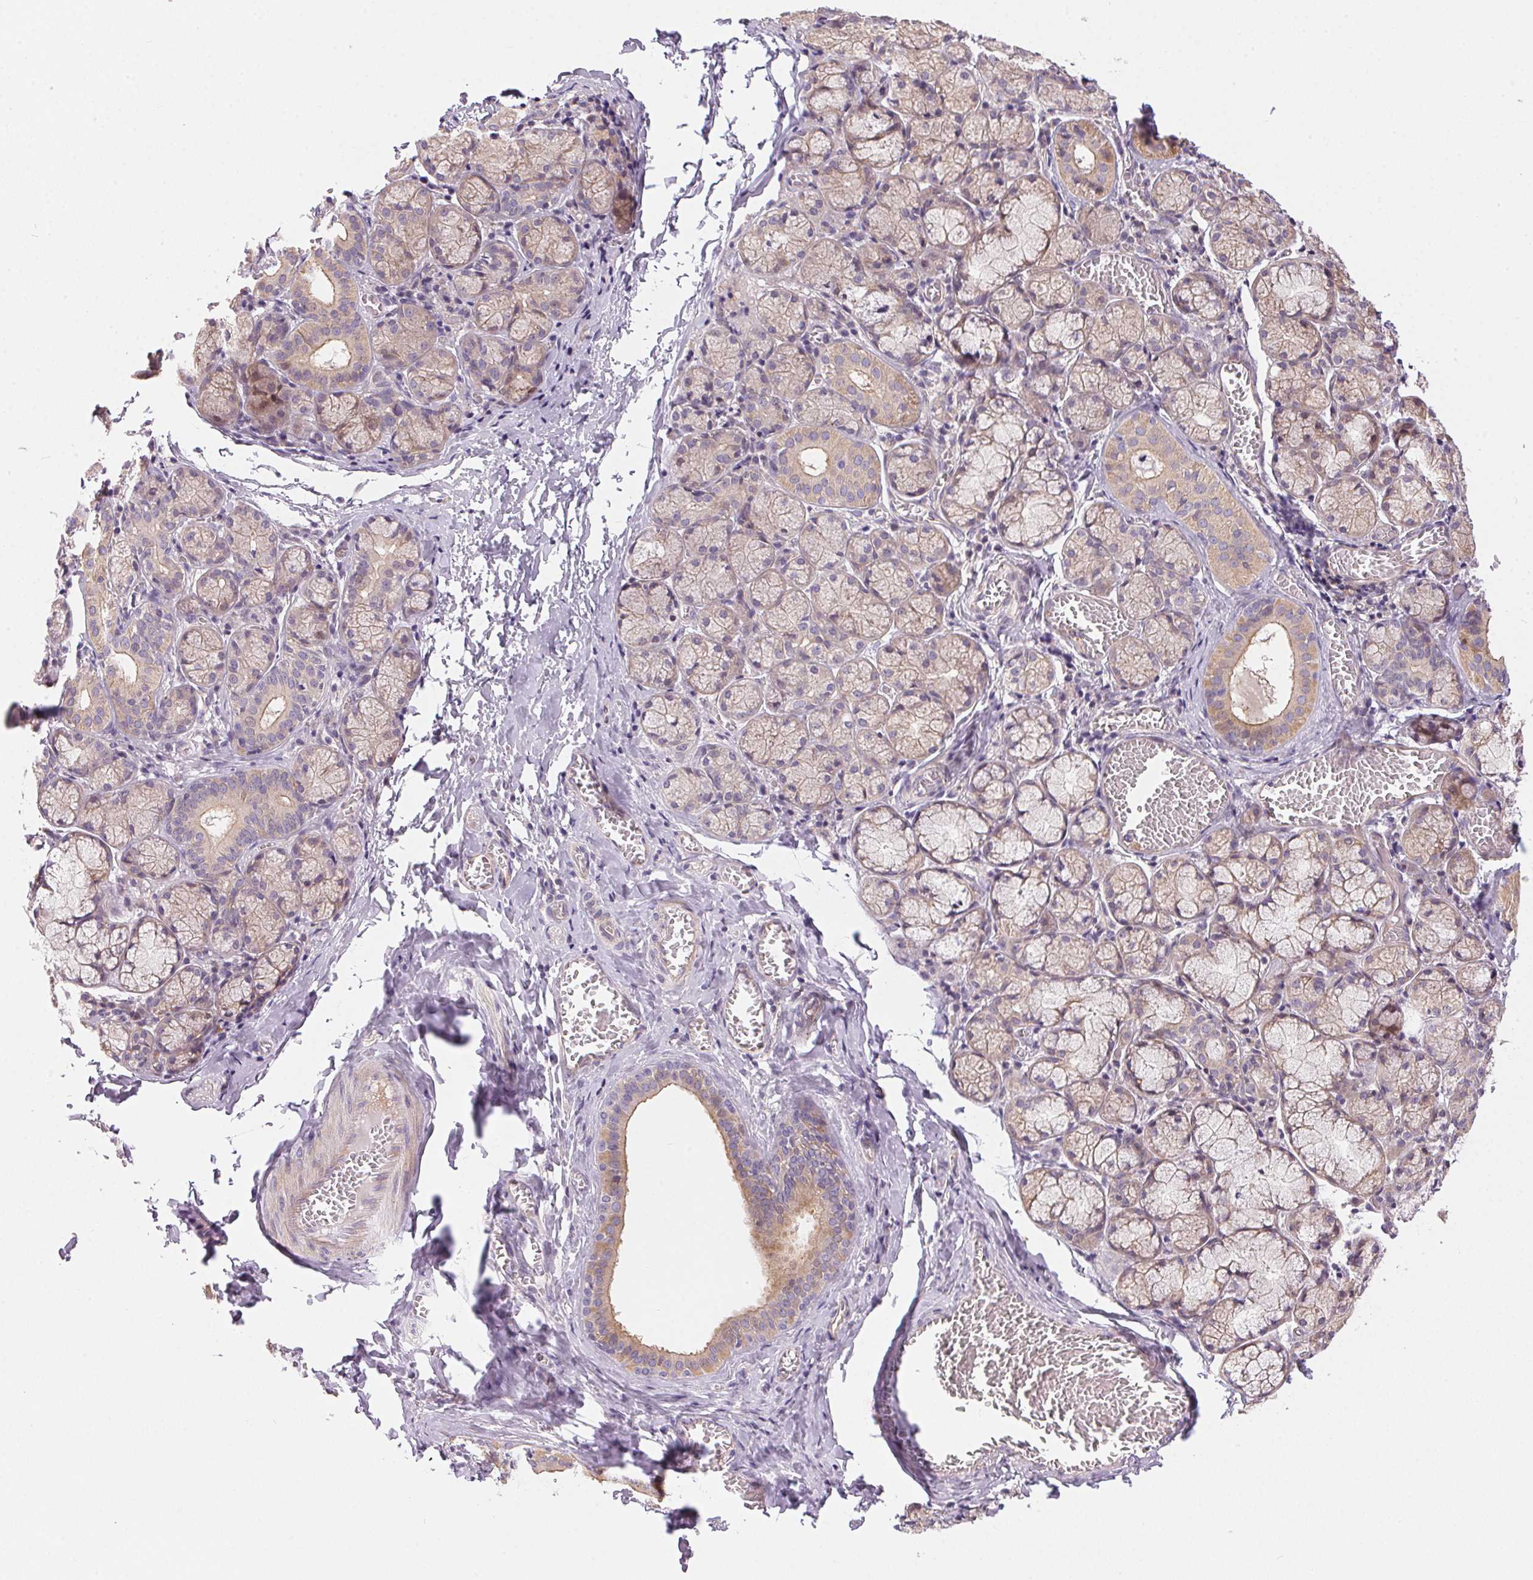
{"staining": {"intensity": "weak", "quantity": "25%-75%", "location": "cytoplasmic/membranous"}, "tissue": "salivary gland", "cell_type": "Glandular cells", "image_type": "normal", "snomed": [{"axis": "morphology", "description": "Normal tissue, NOS"}, {"axis": "topography", "description": "Salivary gland"}], "caption": "The photomicrograph displays staining of normal salivary gland, revealing weak cytoplasmic/membranous protein staining (brown color) within glandular cells. The protein is stained brown, and the nuclei are stained in blue (DAB (3,3'-diaminobenzidine) IHC with brightfield microscopy, high magnification).", "gene": "UNC13B", "patient": {"sex": "female", "age": 24}}